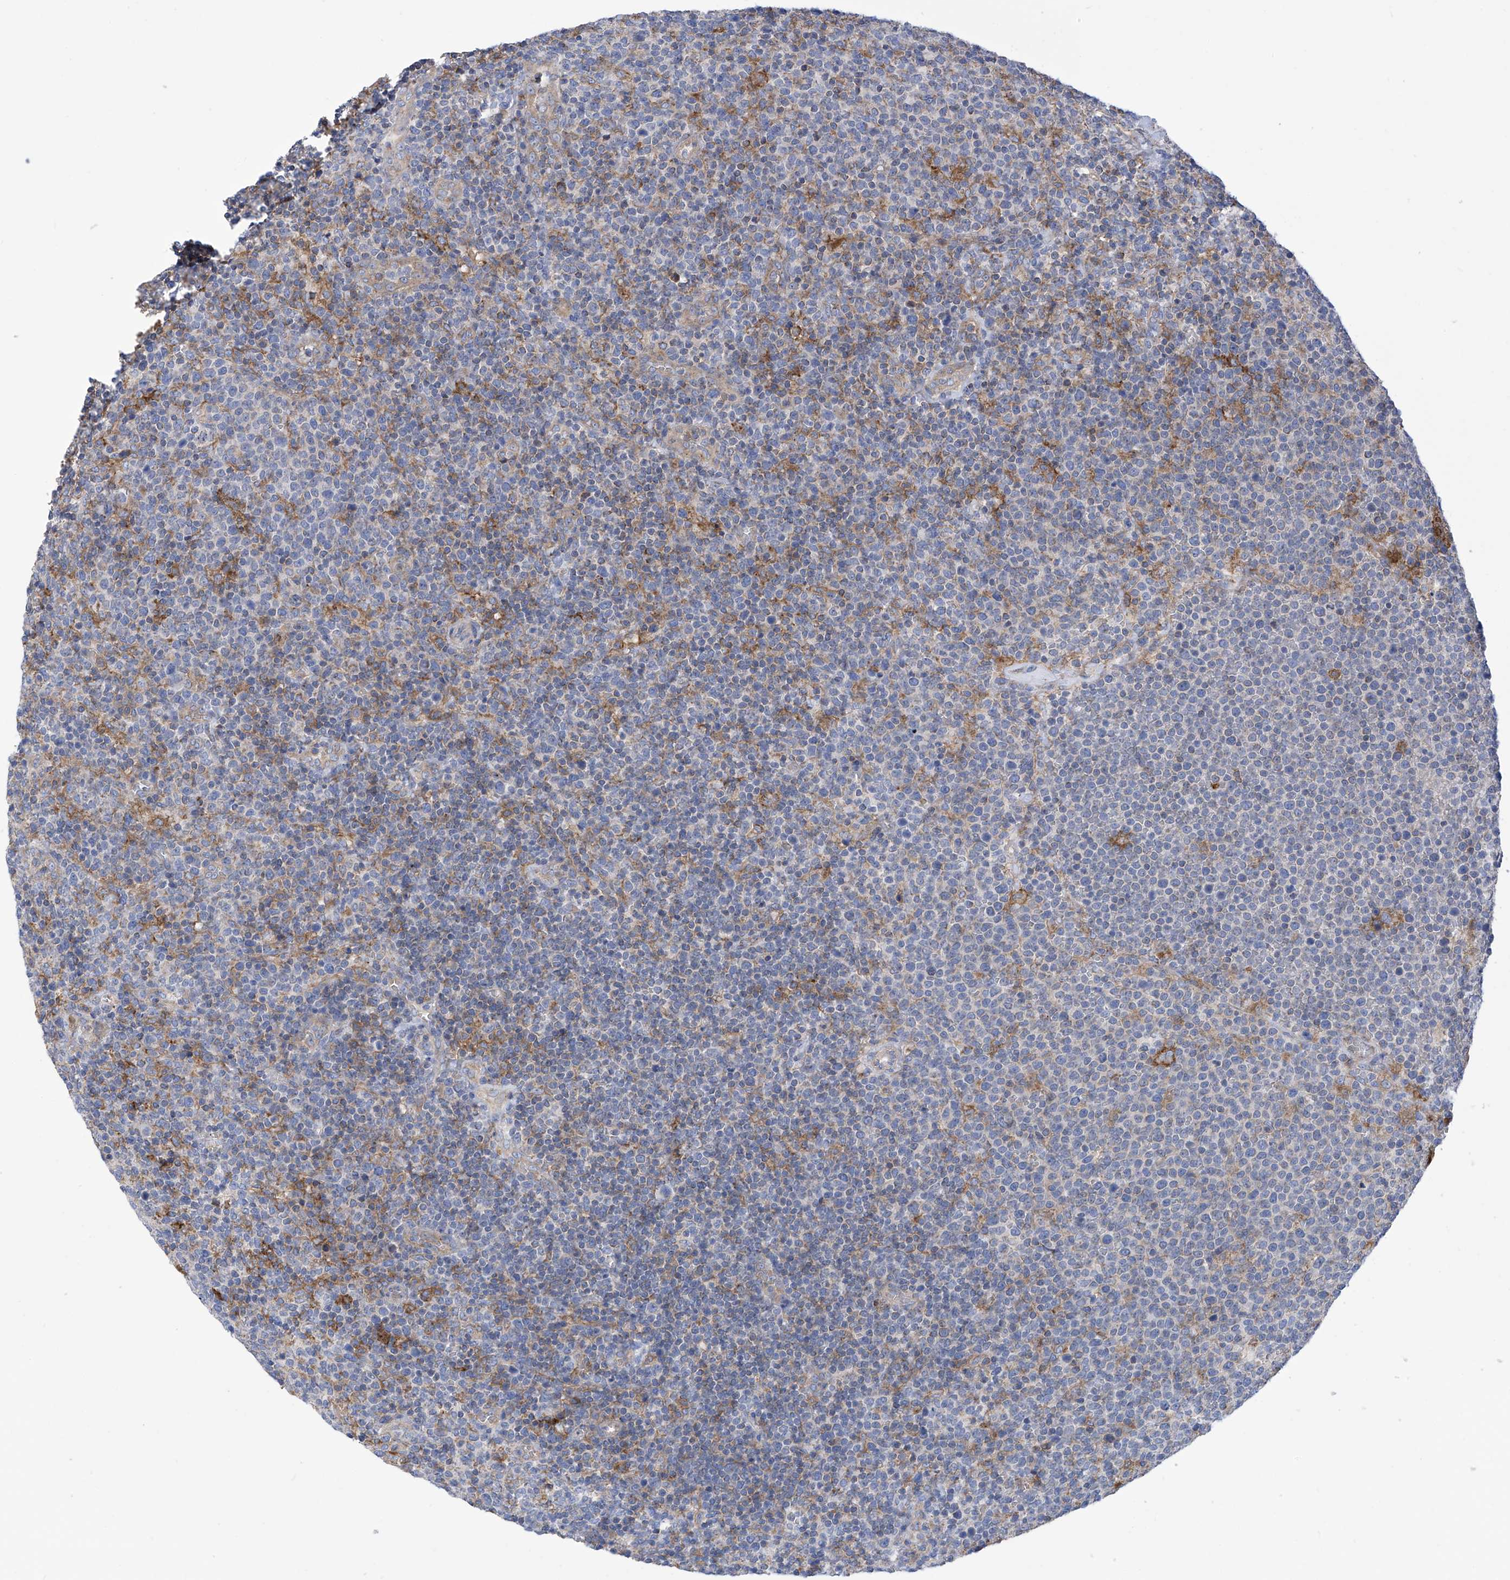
{"staining": {"intensity": "negative", "quantity": "none", "location": "none"}, "tissue": "lymphoma", "cell_type": "Tumor cells", "image_type": "cancer", "snomed": [{"axis": "morphology", "description": "Malignant lymphoma, non-Hodgkin's type, High grade"}, {"axis": "topography", "description": "Lymph node"}], "caption": "IHC of human high-grade malignant lymphoma, non-Hodgkin's type shows no expression in tumor cells.", "gene": "P2RX7", "patient": {"sex": "male", "age": 61}}